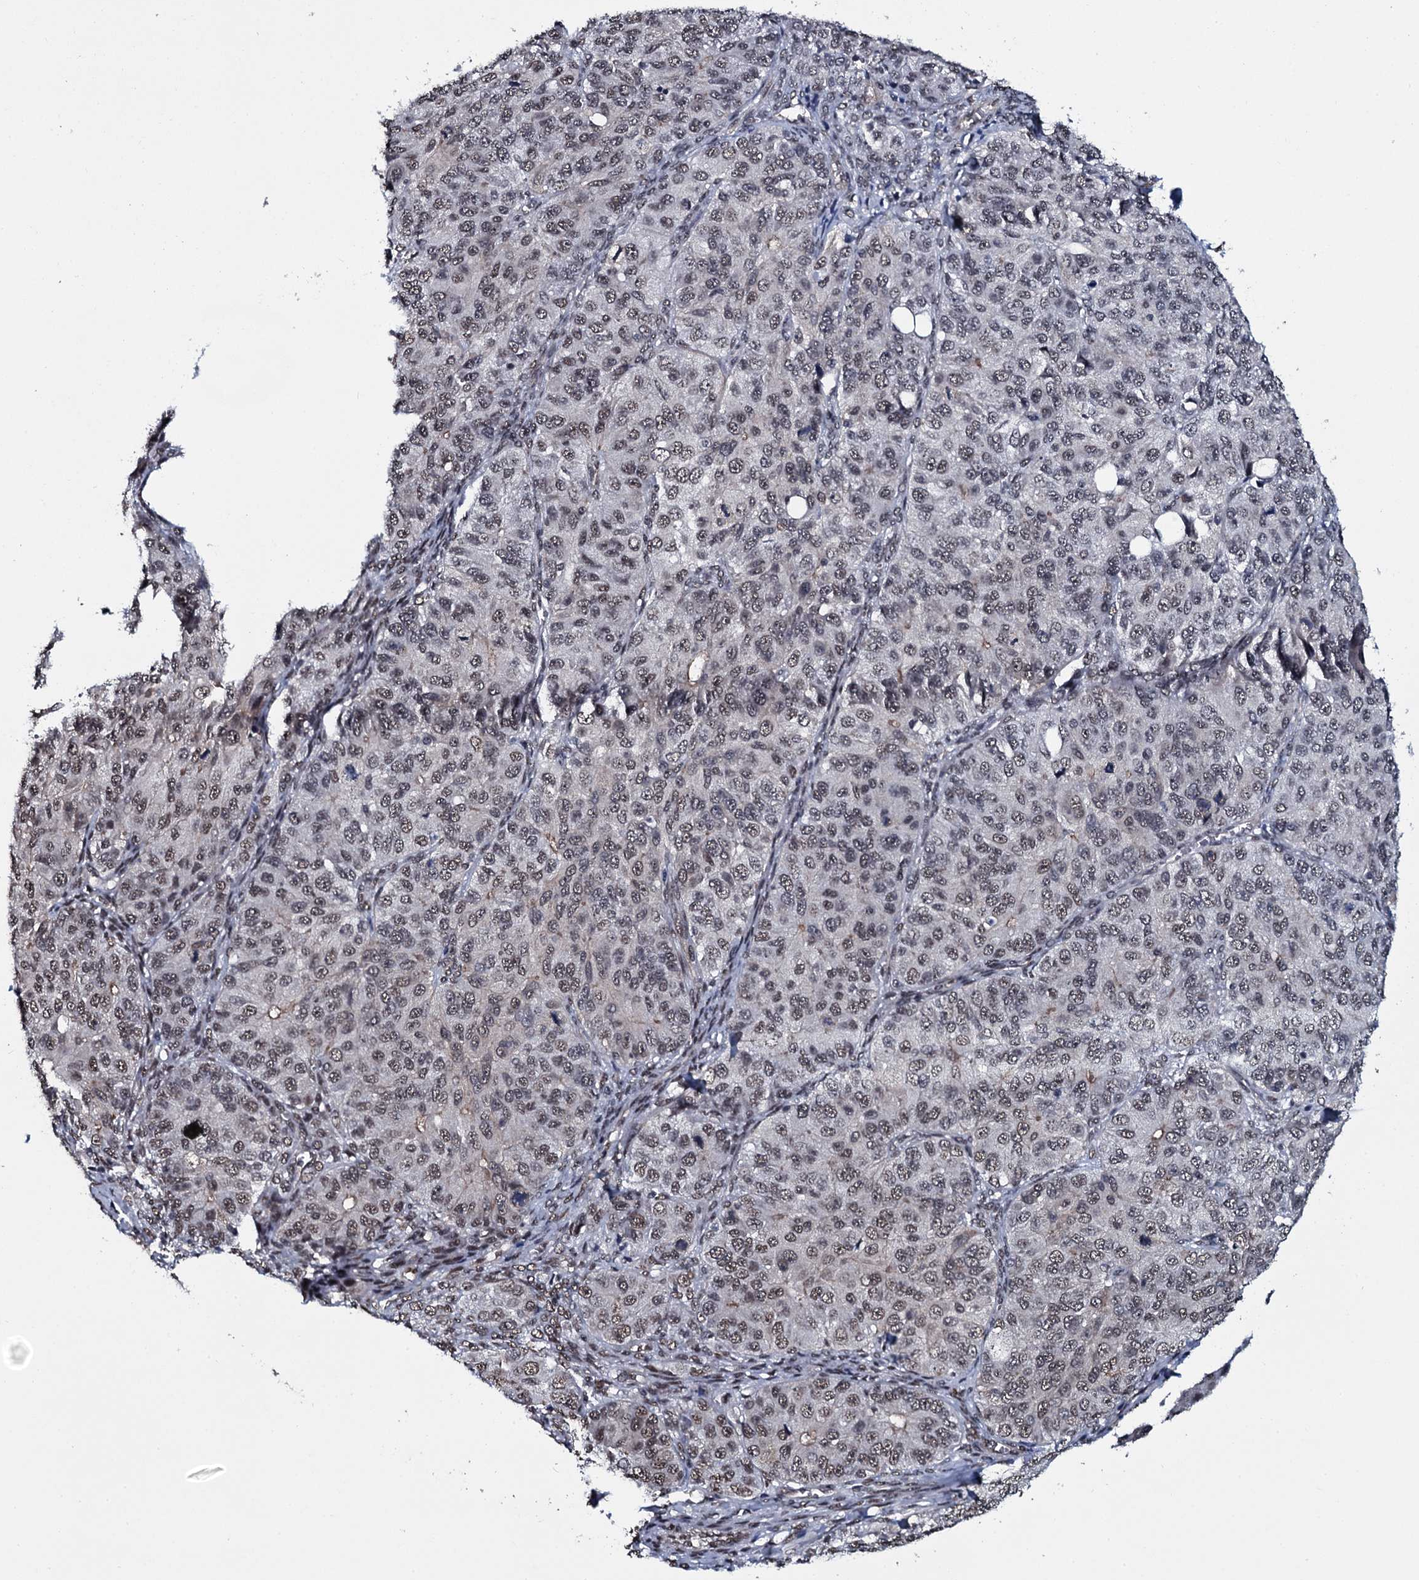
{"staining": {"intensity": "moderate", "quantity": "25%-75%", "location": "nuclear"}, "tissue": "ovarian cancer", "cell_type": "Tumor cells", "image_type": "cancer", "snomed": [{"axis": "morphology", "description": "Carcinoma, endometroid"}, {"axis": "topography", "description": "Ovary"}], "caption": "Immunohistochemical staining of human ovarian endometroid carcinoma demonstrates medium levels of moderate nuclear positivity in about 25%-75% of tumor cells.", "gene": "SH2D4B", "patient": {"sex": "female", "age": 51}}